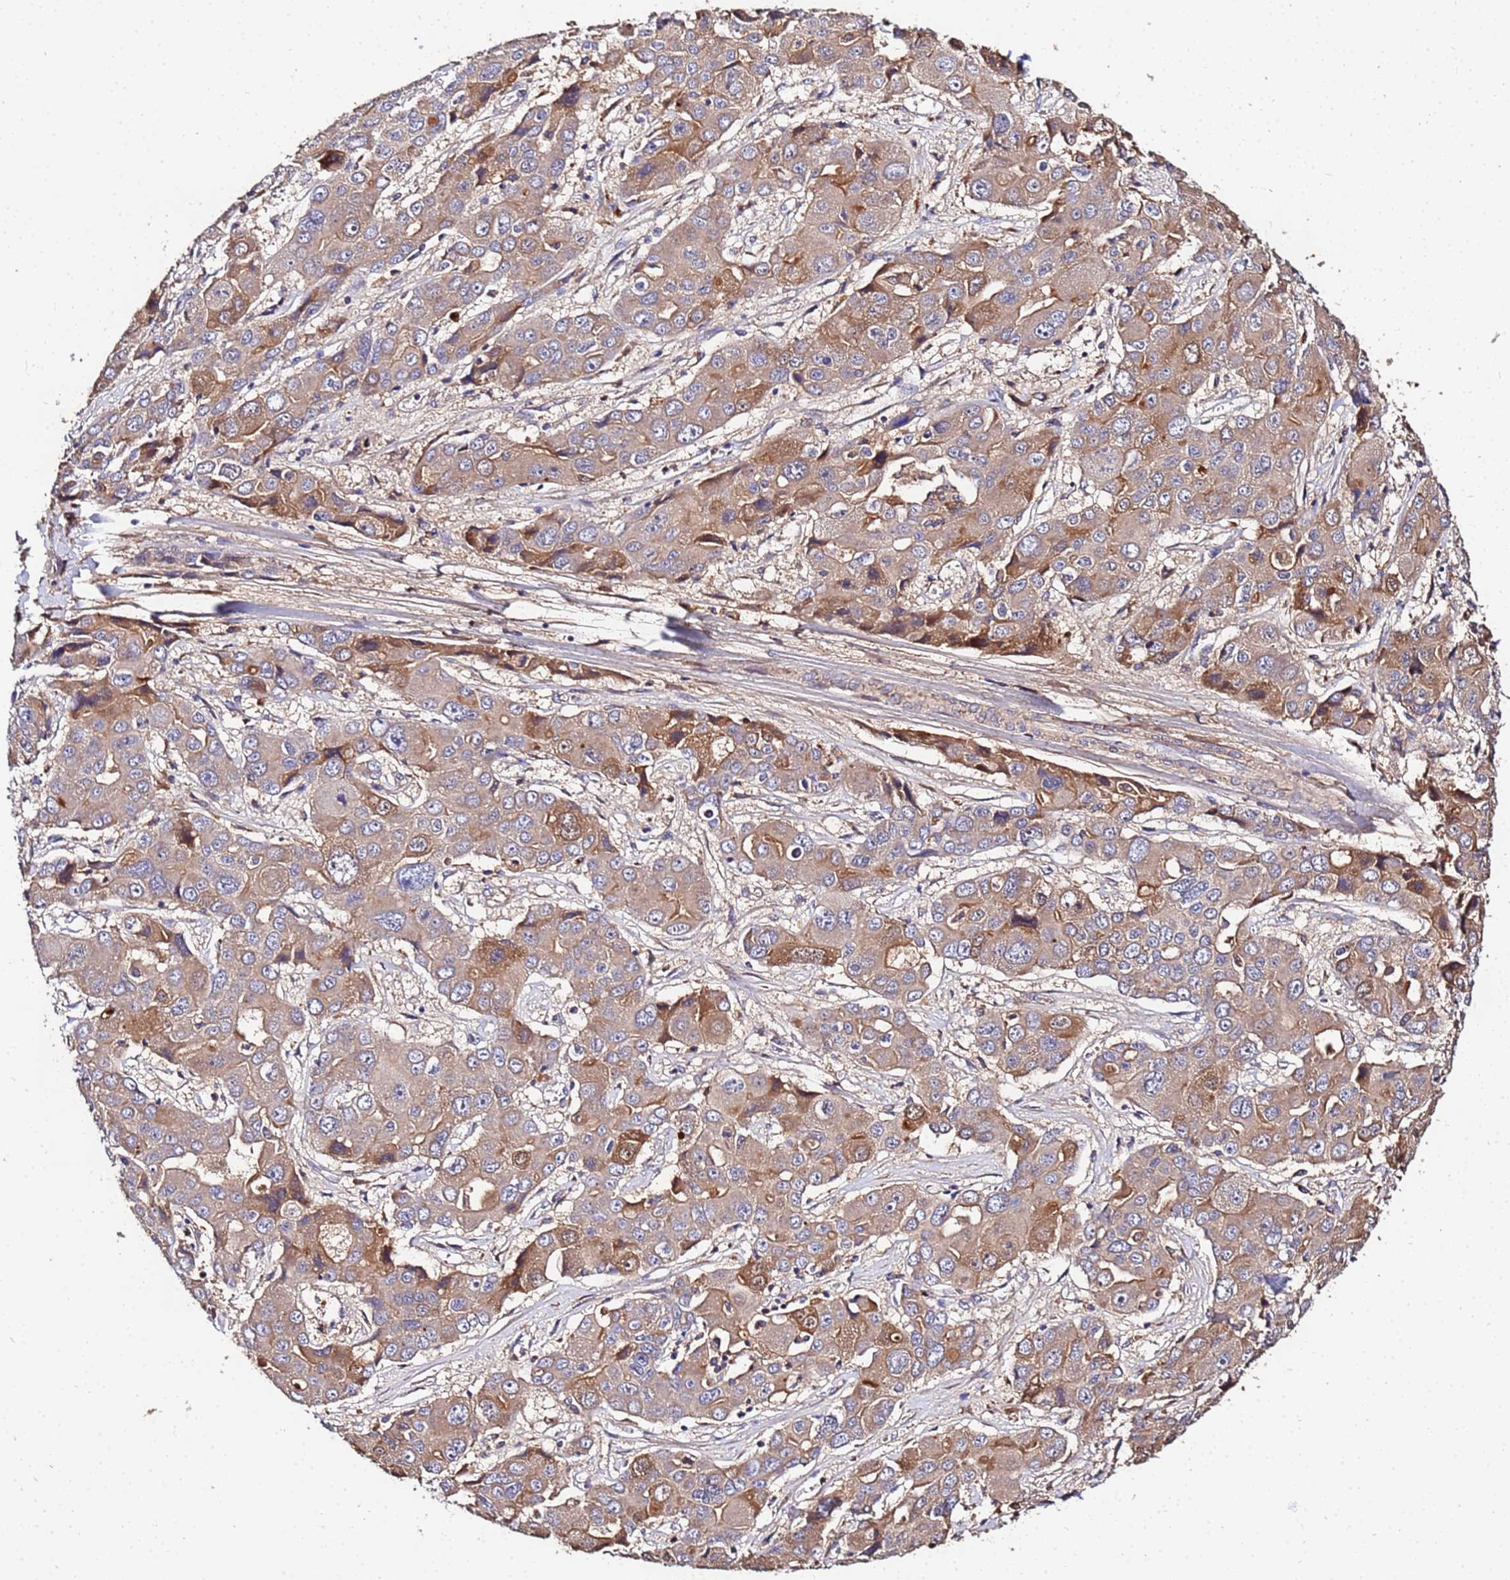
{"staining": {"intensity": "moderate", "quantity": "25%-75%", "location": "cytoplasmic/membranous"}, "tissue": "liver cancer", "cell_type": "Tumor cells", "image_type": "cancer", "snomed": [{"axis": "morphology", "description": "Cholangiocarcinoma"}, {"axis": "topography", "description": "Liver"}], "caption": "Tumor cells reveal medium levels of moderate cytoplasmic/membranous positivity in approximately 25%-75% of cells in human liver cholangiocarcinoma.", "gene": "MTERF1", "patient": {"sex": "male", "age": 67}}